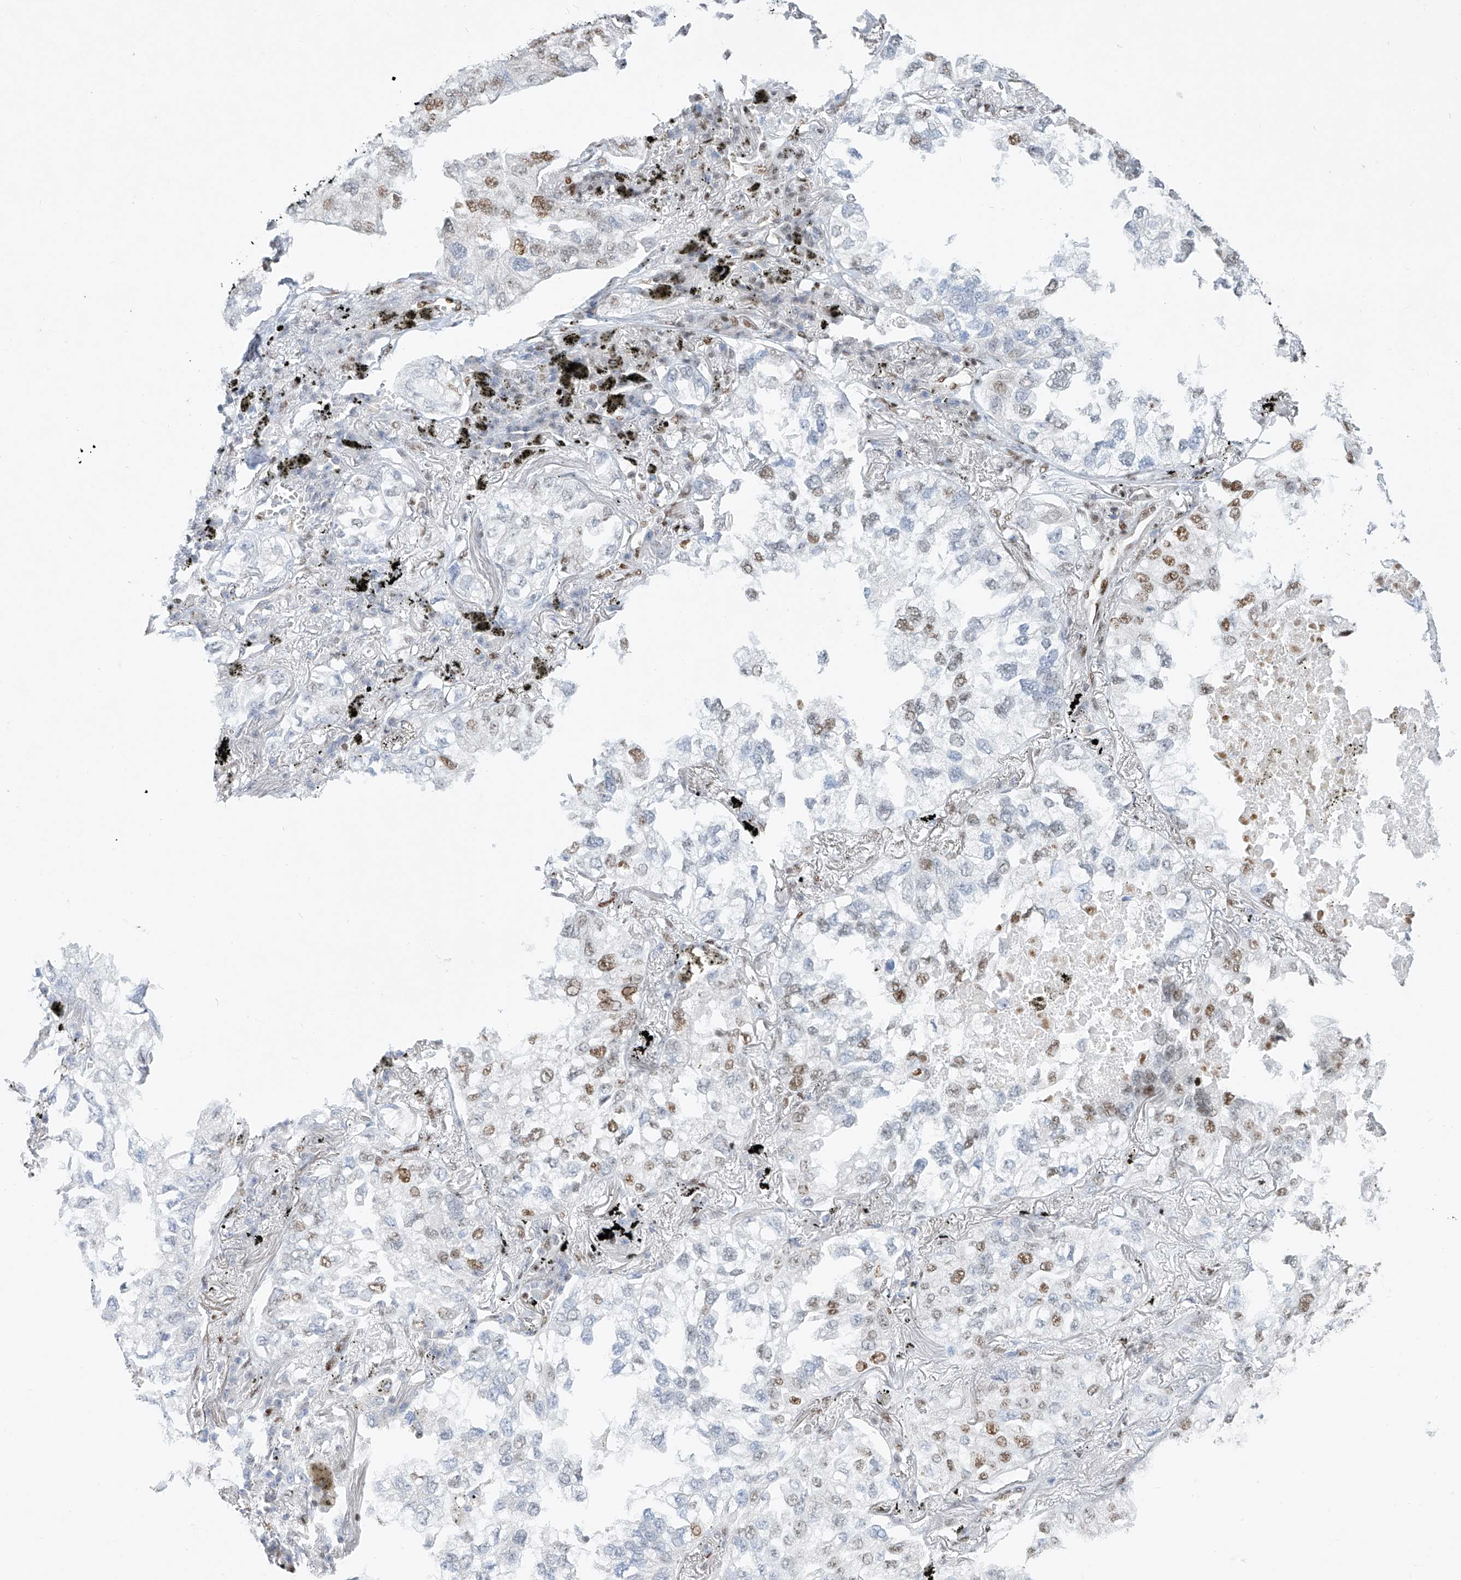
{"staining": {"intensity": "moderate", "quantity": "25%-75%", "location": "nuclear"}, "tissue": "lung cancer", "cell_type": "Tumor cells", "image_type": "cancer", "snomed": [{"axis": "morphology", "description": "Adenocarcinoma, NOS"}, {"axis": "topography", "description": "Lung"}], "caption": "Adenocarcinoma (lung) stained for a protein (brown) reveals moderate nuclear positive staining in about 25%-75% of tumor cells.", "gene": "TAF4", "patient": {"sex": "male", "age": 65}}